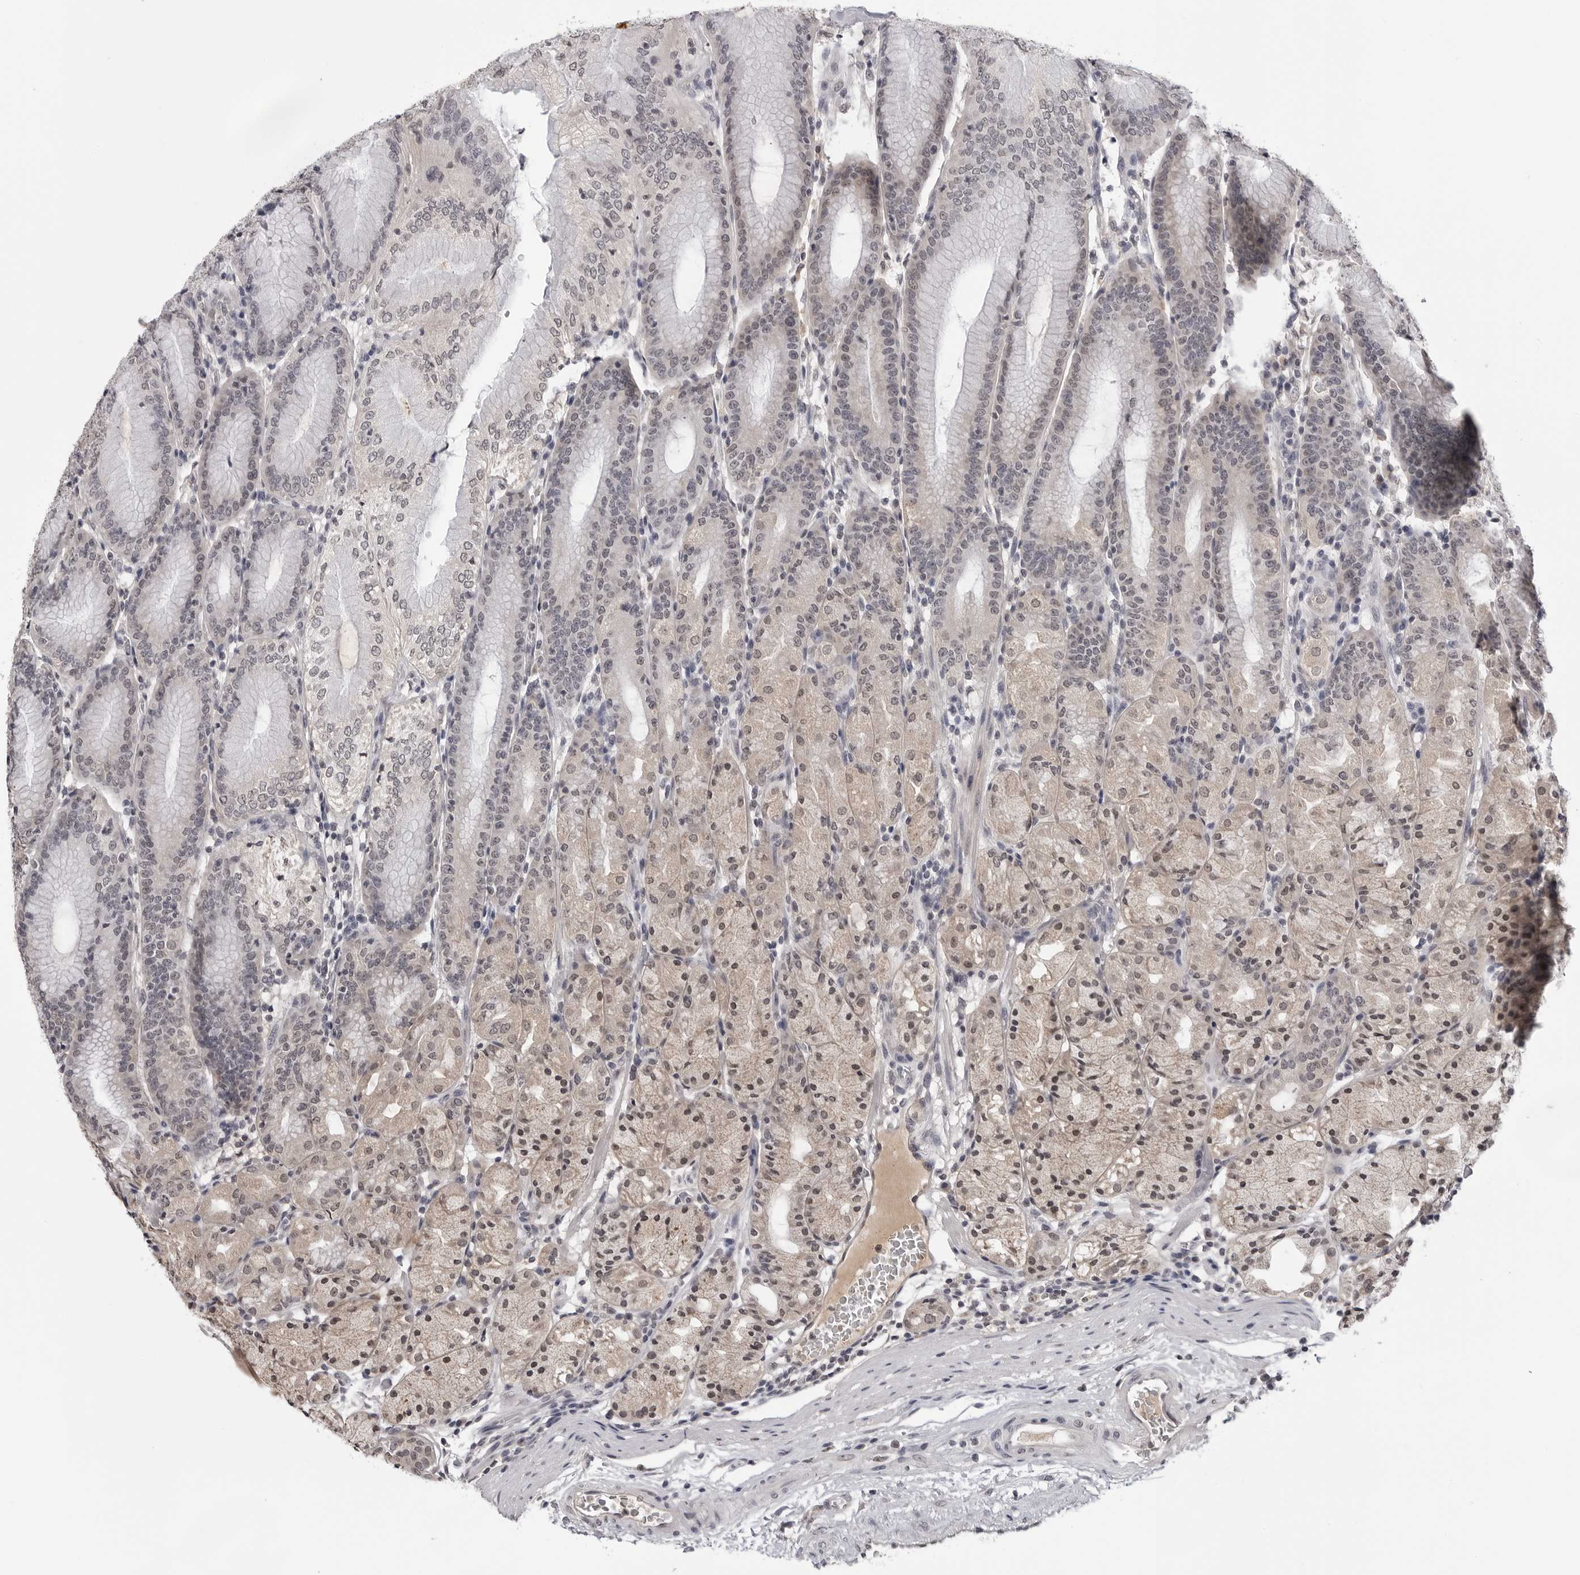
{"staining": {"intensity": "moderate", "quantity": "25%-75%", "location": "cytoplasmic/membranous,nuclear"}, "tissue": "stomach", "cell_type": "Glandular cells", "image_type": "normal", "snomed": [{"axis": "morphology", "description": "Normal tissue, NOS"}, {"axis": "topography", "description": "Stomach, upper"}], "caption": "DAB (3,3'-diaminobenzidine) immunohistochemical staining of benign human stomach reveals moderate cytoplasmic/membranous,nuclear protein staining in approximately 25%-75% of glandular cells.", "gene": "CDK20", "patient": {"sex": "male", "age": 48}}